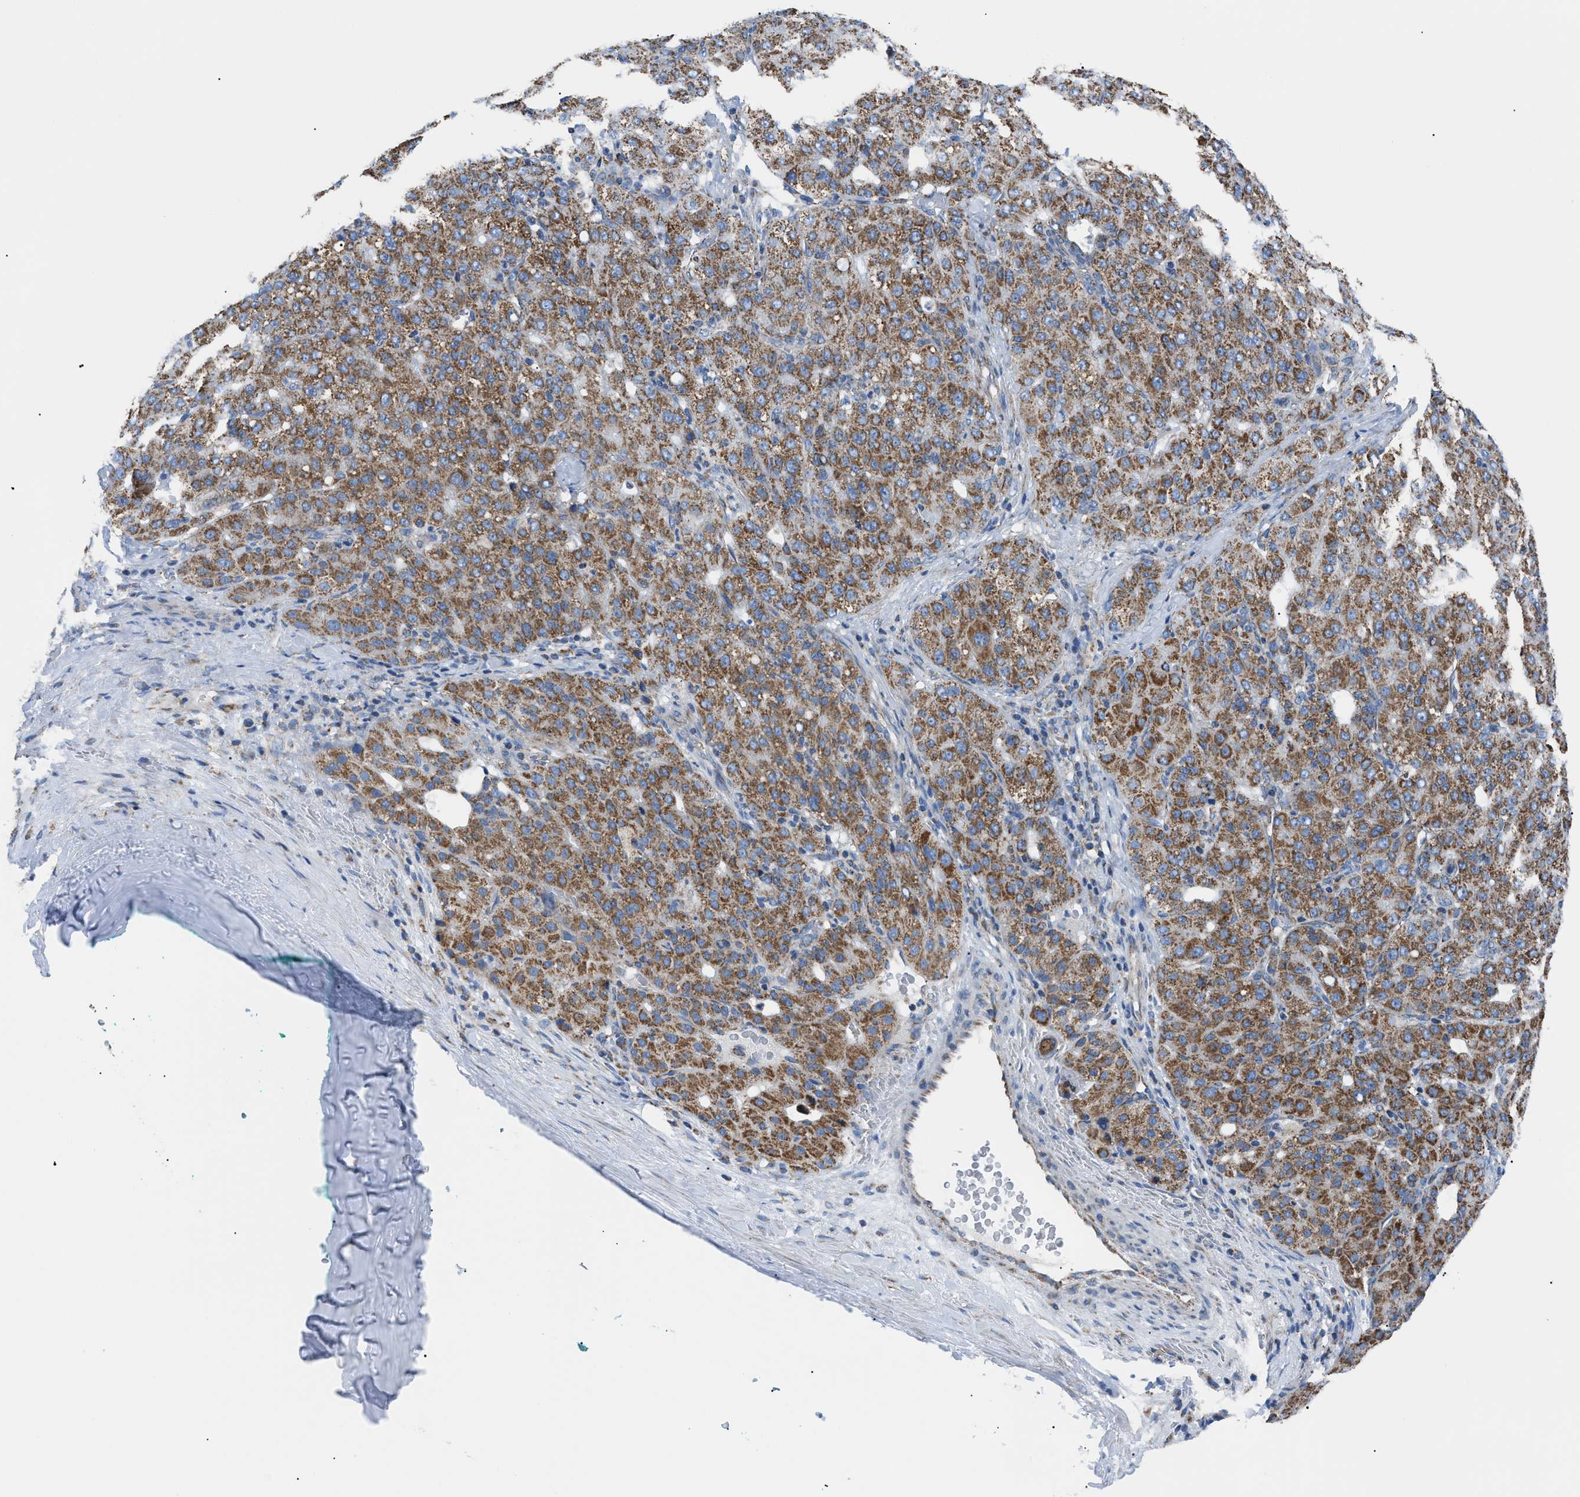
{"staining": {"intensity": "moderate", "quantity": ">75%", "location": "cytoplasmic/membranous"}, "tissue": "liver cancer", "cell_type": "Tumor cells", "image_type": "cancer", "snomed": [{"axis": "morphology", "description": "Carcinoma, Hepatocellular, NOS"}, {"axis": "topography", "description": "Liver"}], "caption": "Liver cancer stained with immunohistochemistry displays moderate cytoplasmic/membranous positivity in about >75% of tumor cells. Ihc stains the protein of interest in brown and the nuclei are stained blue.", "gene": "PHB2", "patient": {"sex": "male", "age": 65}}